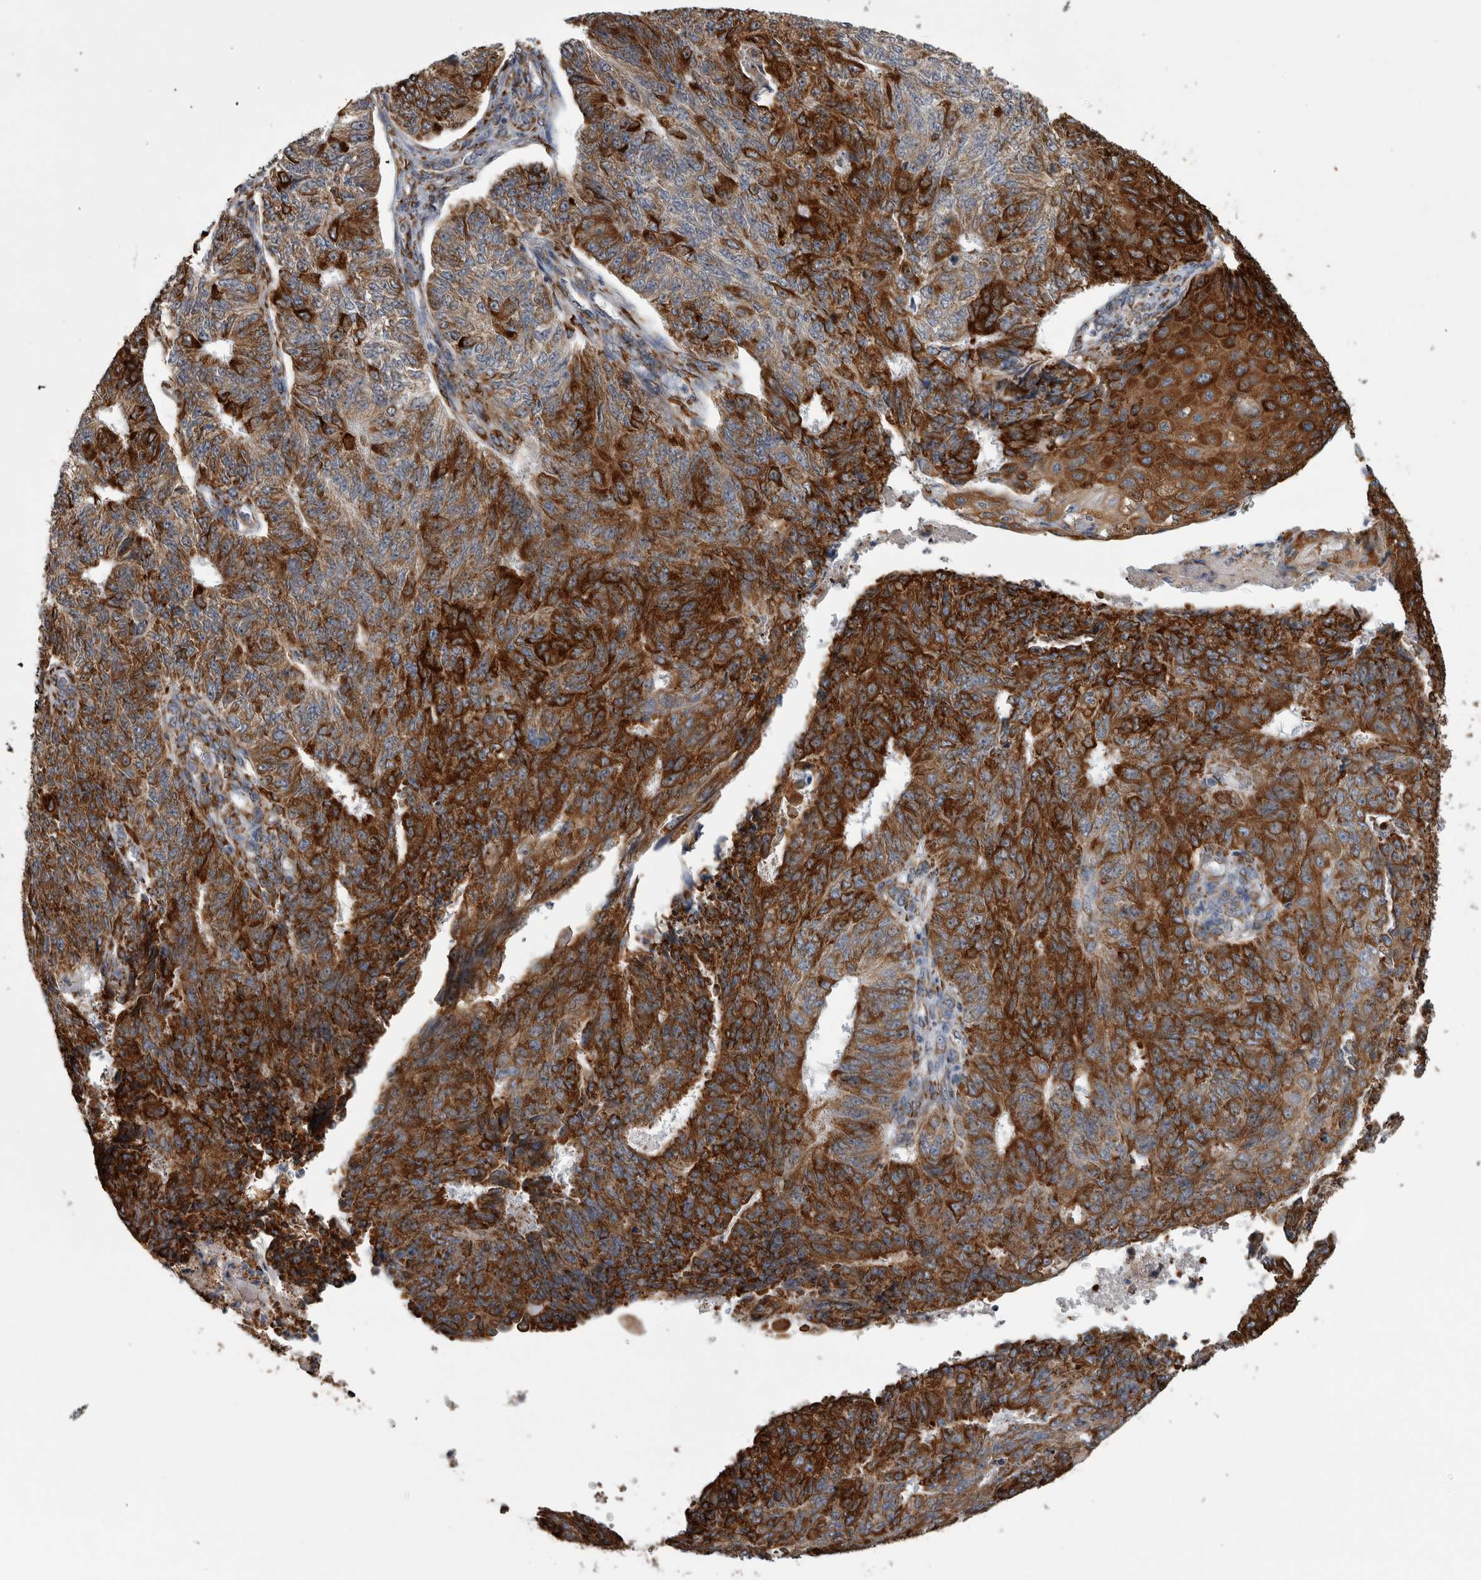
{"staining": {"intensity": "strong", "quantity": ">75%", "location": "cytoplasmic/membranous"}, "tissue": "endometrial cancer", "cell_type": "Tumor cells", "image_type": "cancer", "snomed": [{"axis": "morphology", "description": "Adenocarcinoma, NOS"}, {"axis": "topography", "description": "Endometrium"}], "caption": "Endometrial adenocarcinoma tissue demonstrates strong cytoplasmic/membranous expression in approximately >75% of tumor cells", "gene": "FHIP2B", "patient": {"sex": "female", "age": 32}}